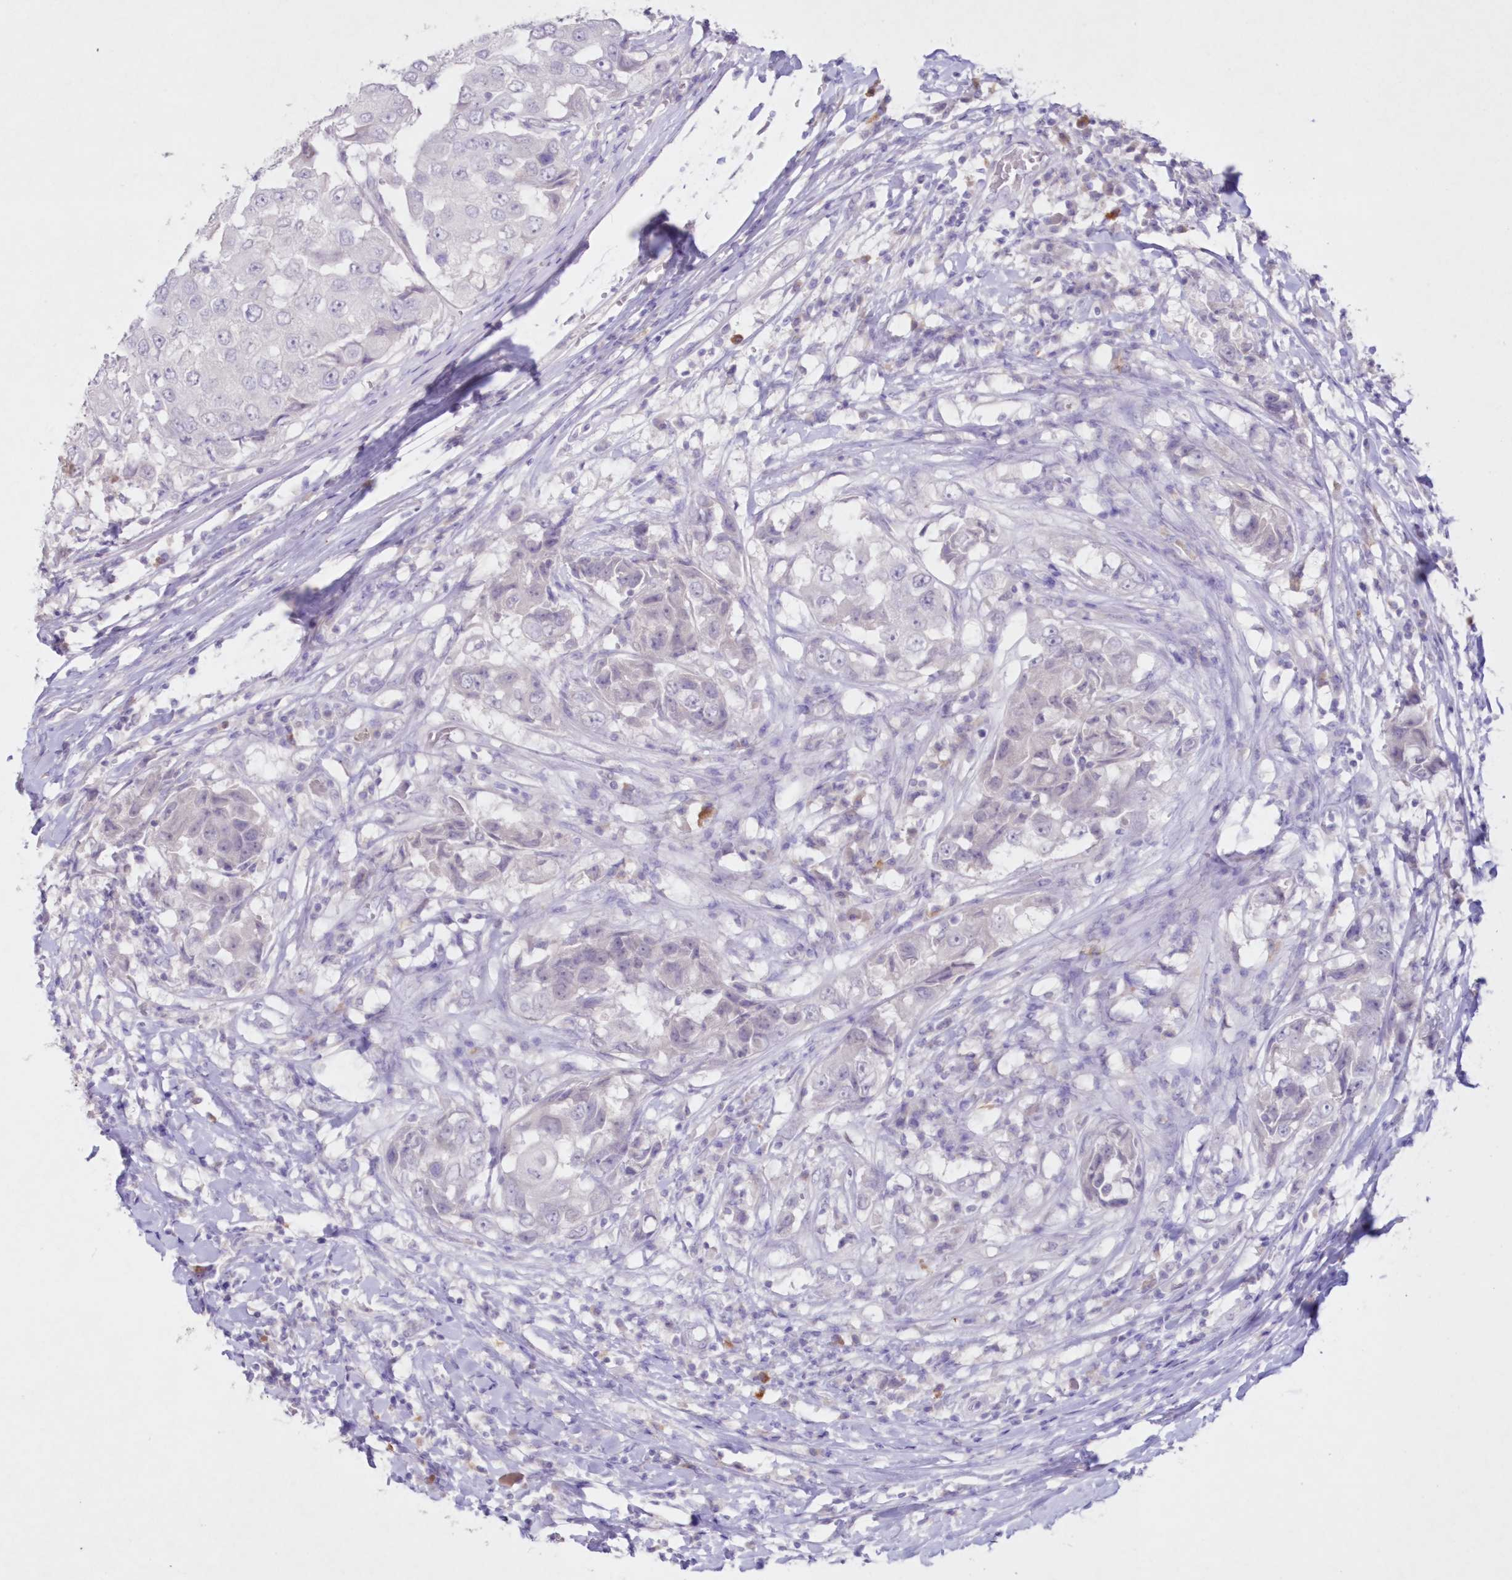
{"staining": {"intensity": "negative", "quantity": "none", "location": "none"}, "tissue": "breast cancer", "cell_type": "Tumor cells", "image_type": "cancer", "snomed": [{"axis": "morphology", "description": "Duct carcinoma"}, {"axis": "topography", "description": "Breast"}], "caption": "Immunohistochemistry (IHC) photomicrograph of breast cancer (invasive ductal carcinoma) stained for a protein (brown), which shows no expression in tumor cells.", "gene": "GCKR", "patient": {"sex": "female", "age": 27}}